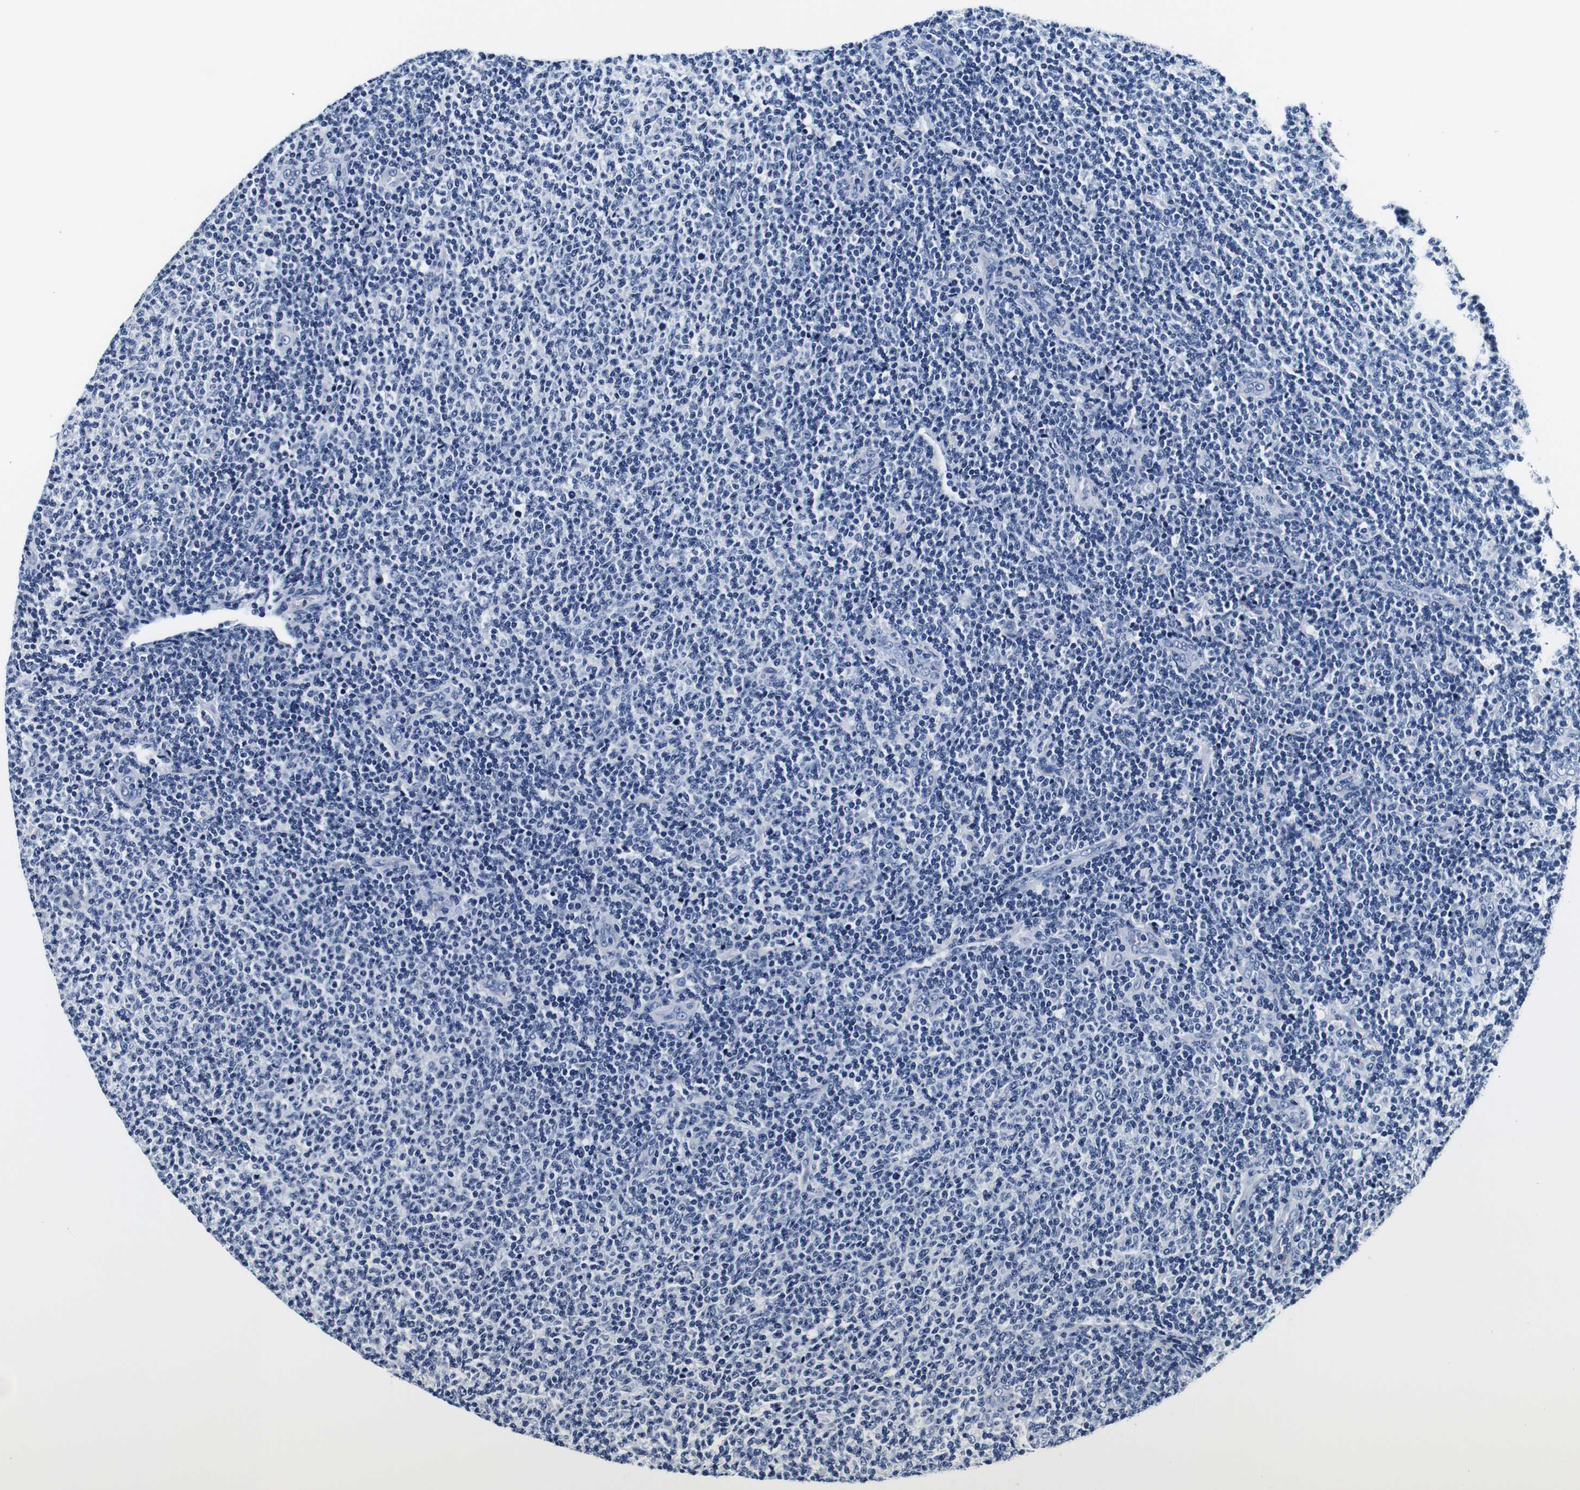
{"staining": {"intensity": "negative", "quantity": "none", "location": "none"}, "tissue": "lymphoma", "cell_type": "Tumor cells", "image_type": "cancer", "snomed": [{"axis": "morphology", "description": "Malignant lymphoma, non-Hodgkin's type, Low grade"}, {"axis": "topography", "description": "Lymph node"}], "caption": "Tumor cells show no significant positivity in lymphoma. (IHC, brightfield microscopy, high magnification).", "gene": "GP1BA", "patient": {"sex": "male", "age": 66}}